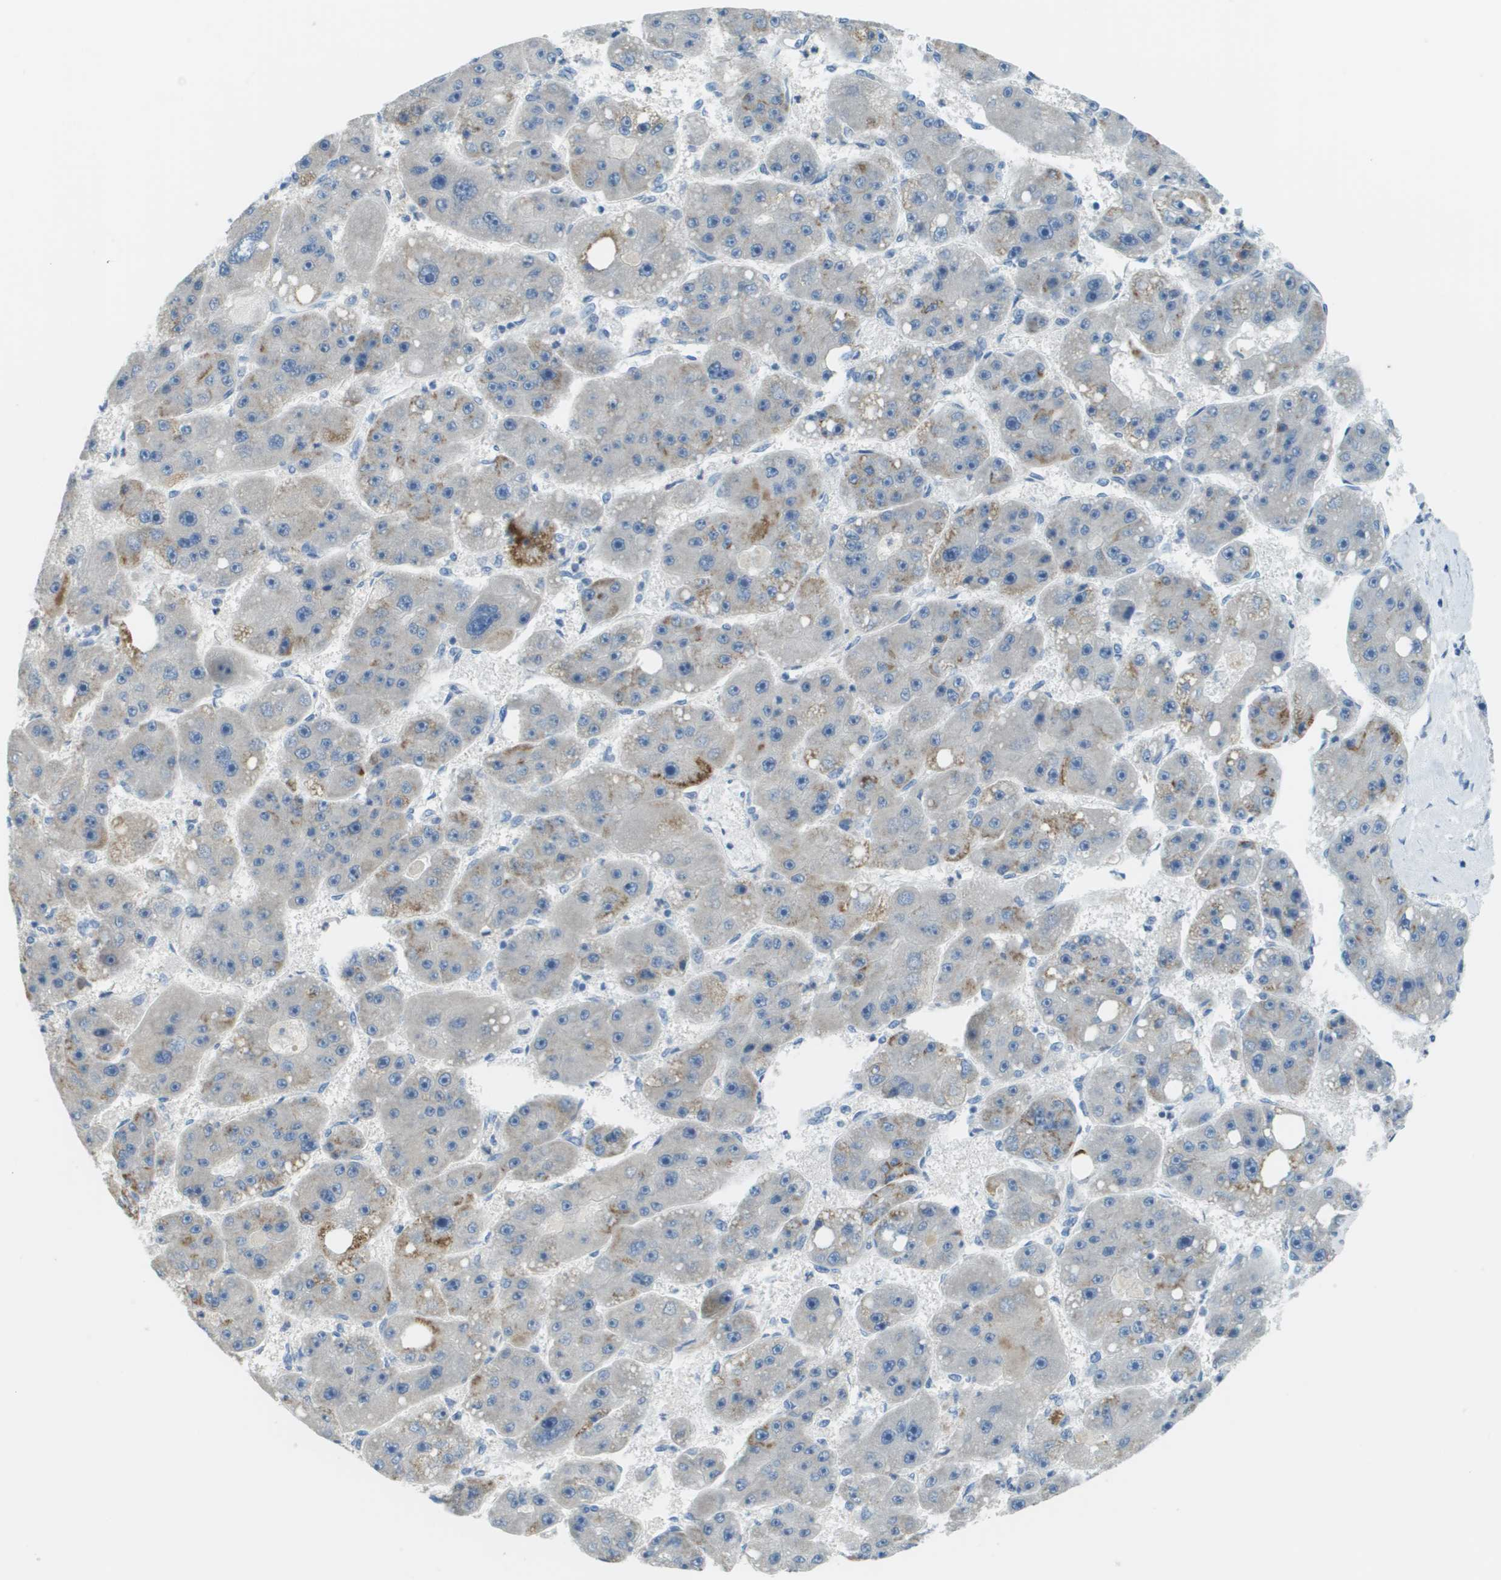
{"staining": {"intensity": "moderate", "quantity": "<25%", "location": "cytoplasmic/membranous"}, "tissue": "liver cancer", "cell_type": "Tumor cells", "image_type": "cancer", "snomed": [{"axis": "morphology", "description": "Carcinoma, Hepatocellular, NOS"}, {"axis": "topography", "description": "Liver"}], "caption": "Protein expression analysis of human liver hepatocellular carcinoma reveals moderate cytoplasmic/membranous staining in about <25% of tumor cells. (Stains: DAB in brown, nuclei in blue, Microscopy: brightfield microscopy at high magnification).", "gene": "PTGDR2", "patient": {"sex": "female", "age": 61}}